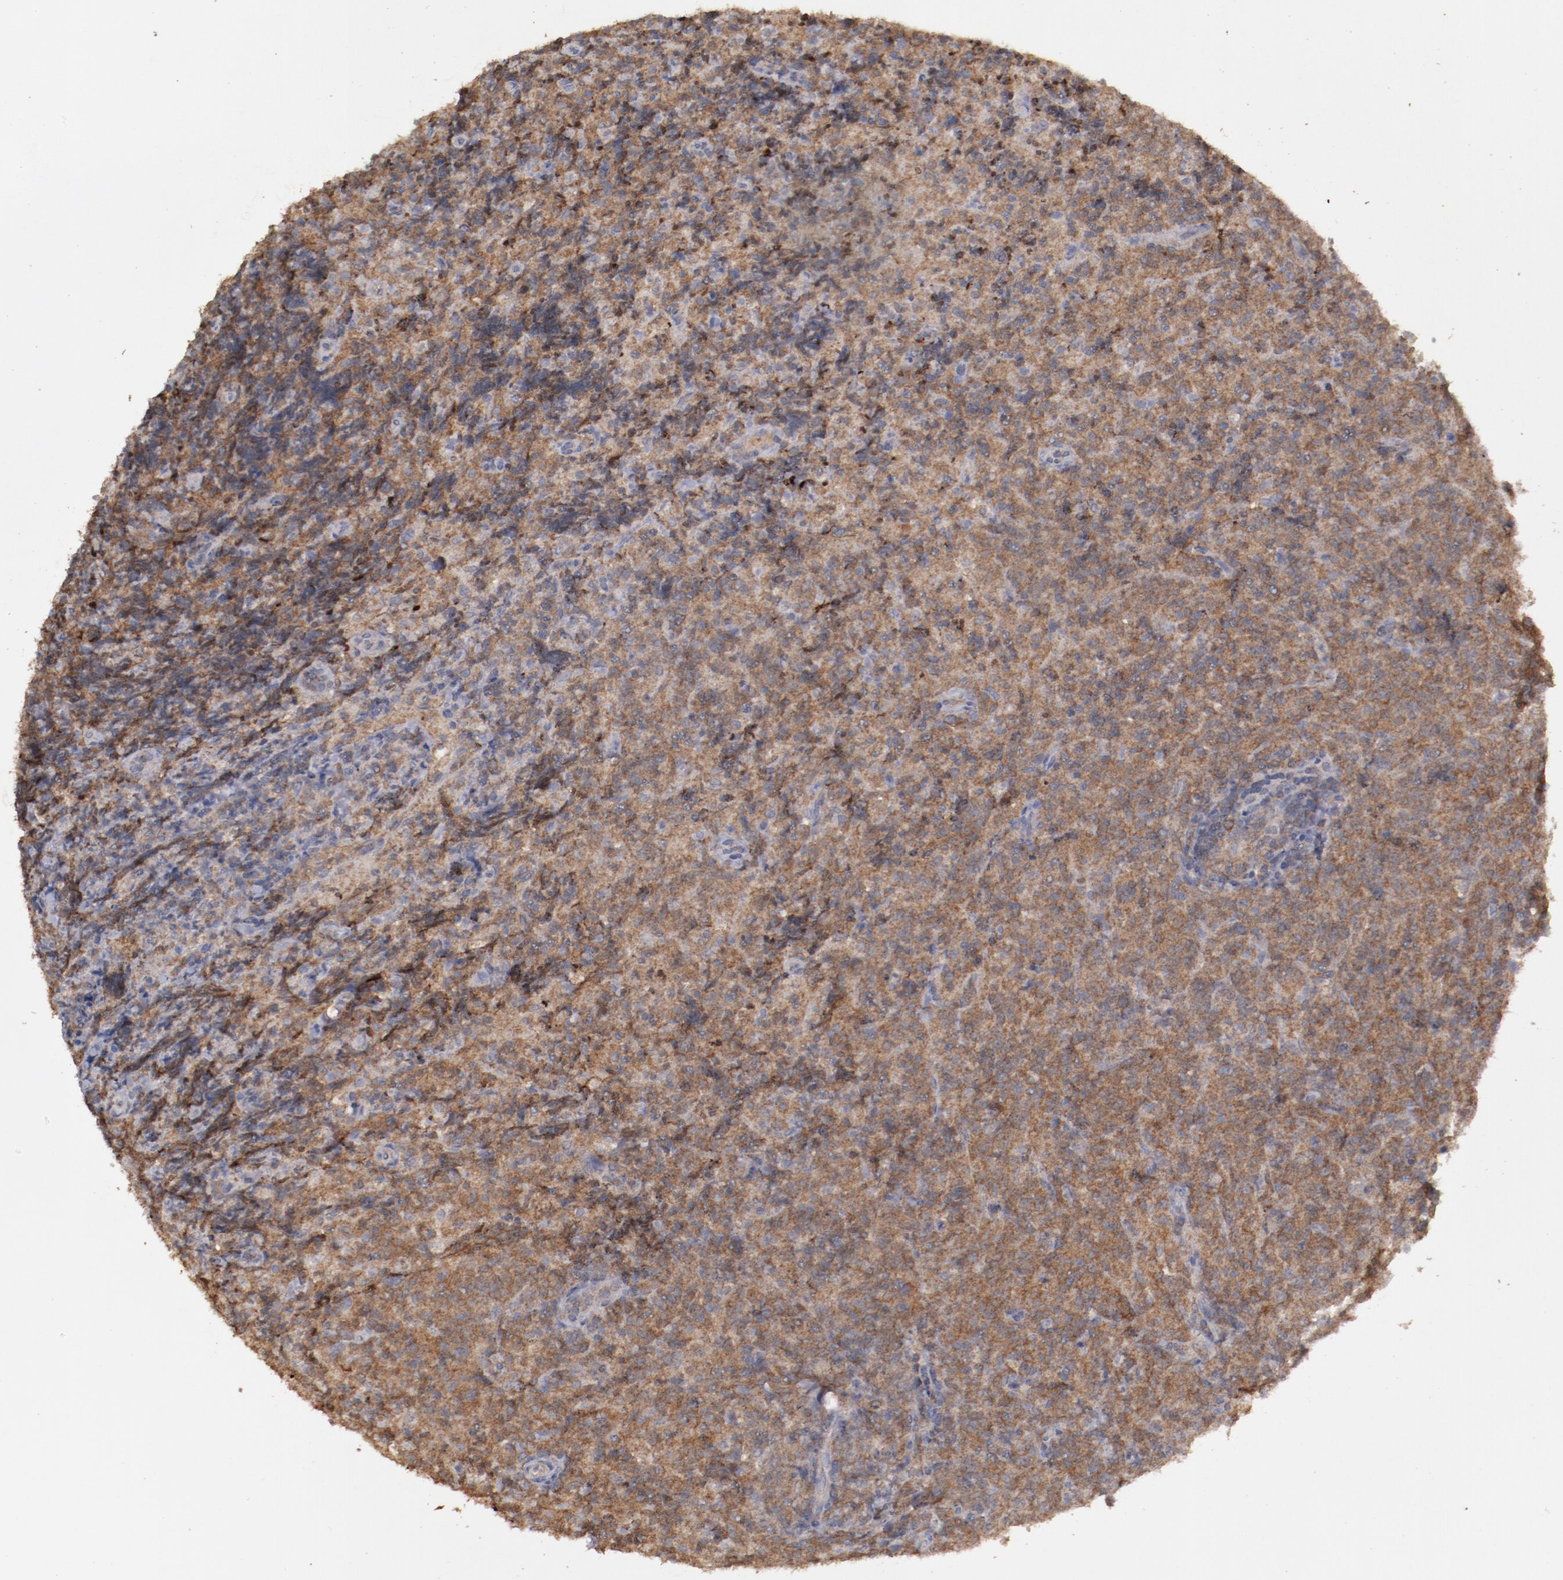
{"staining": {"intensity": "strong", "quantity": ">75%", "location": "cytoplasmic/membranous"}, "tissue": "lymphoma", "cell_type": "Tumor cells", "image_type": "cancer", "snomed": [{"axis": "morphology", "description": "Malignant lymphoma, non-Hodgkin's type, High grade"}, {"axis": "topography", "description": "Tonsil"}], "caption": "Protein expression analysis of human malignant lymphoma, non-Hodgkin's type (high-grade) reveals strong cytoplasmic/membranous staining in about >75% of tumor cells. (IHC, brightfield microscopy, high magnification).", "gene": "FAT1", "patient": {"sex": "female", "age": 36}}